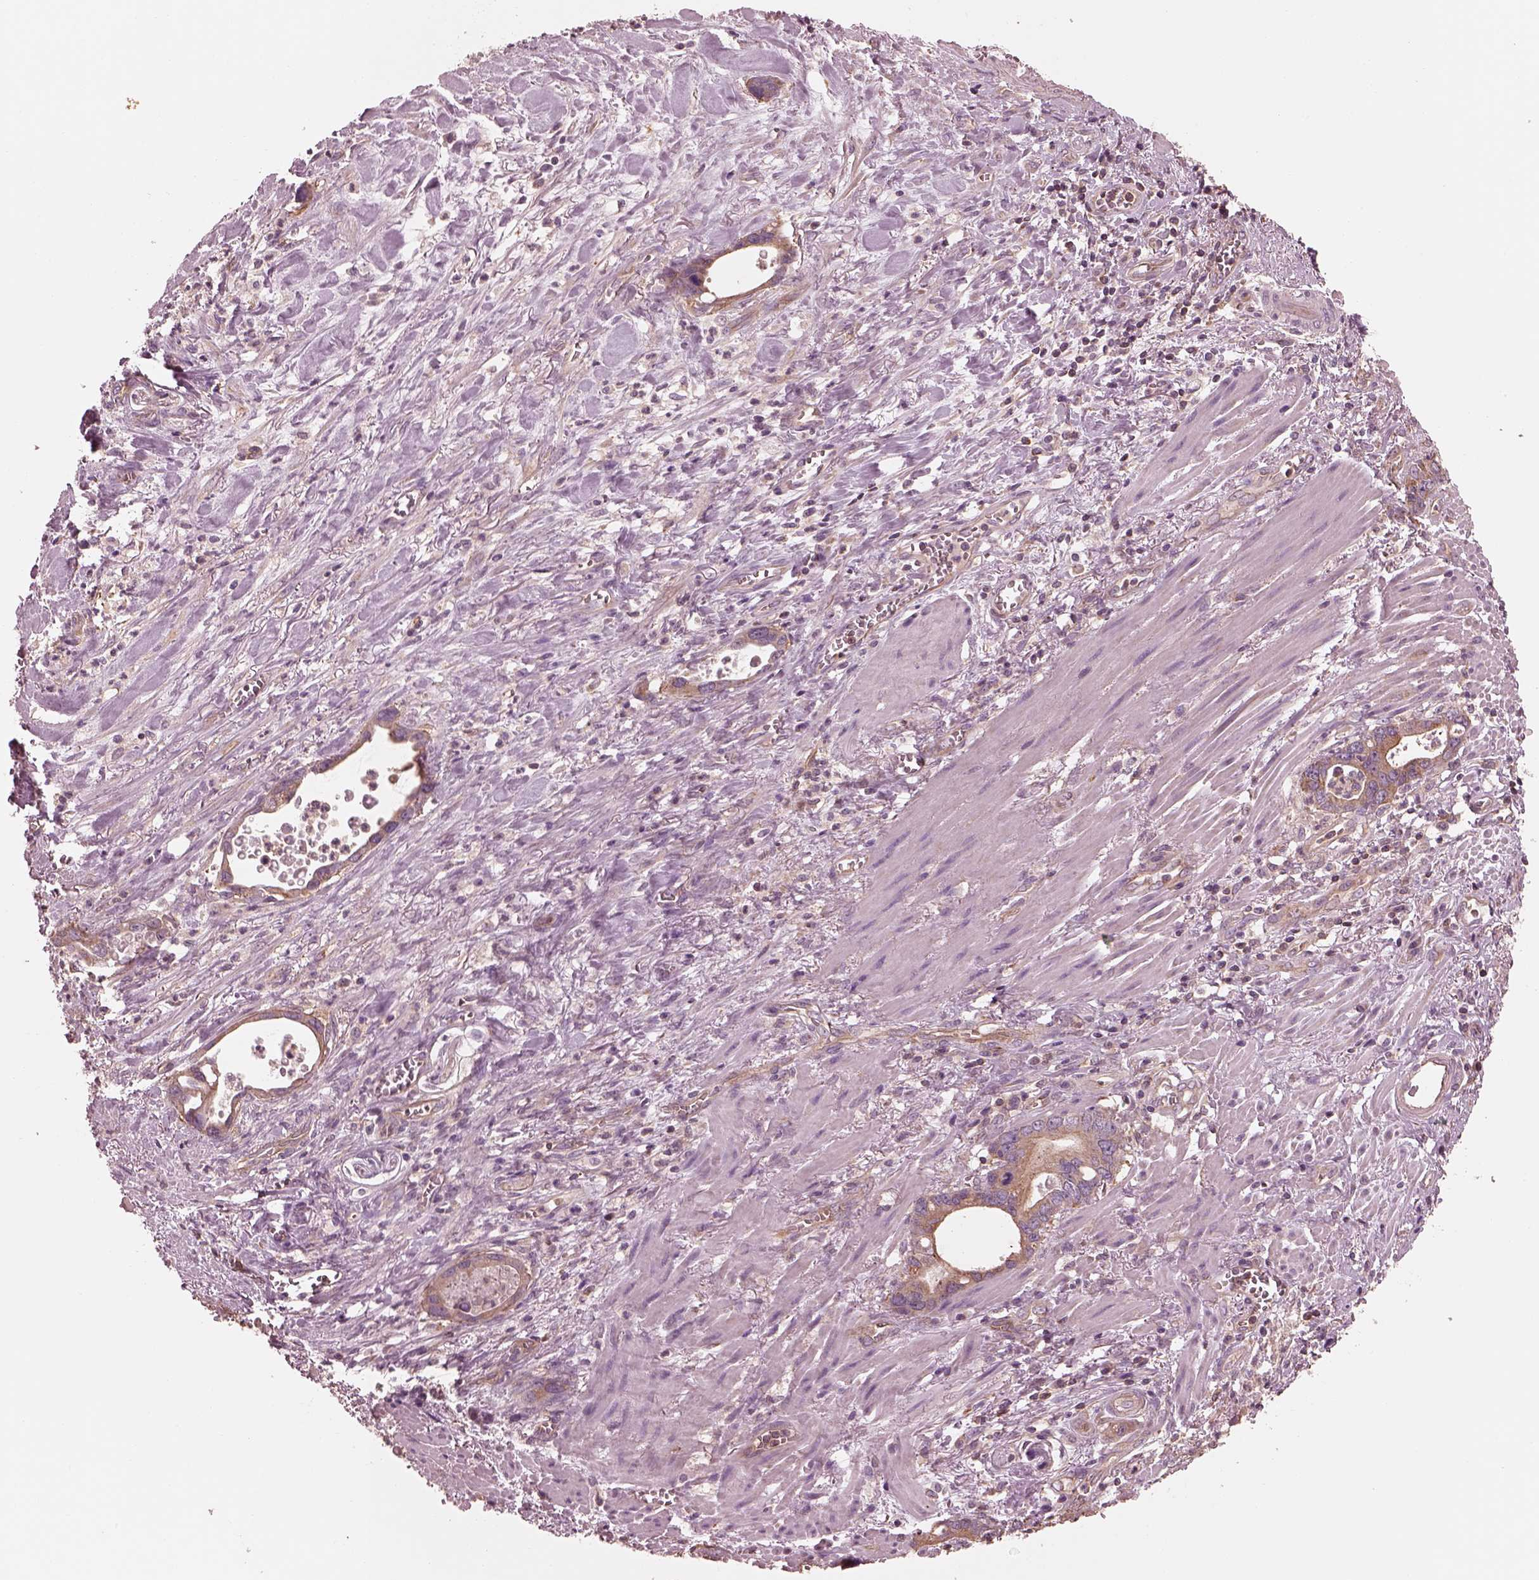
{"staining": {"intensity": "moderate", "quantity": ">75%", "location": "cytoplasmic/membranous"}, "tissue": "stomach cancer", "cell_type": "Tumor cells", "image_type": "cancer", "snomed": [{"axis": "morphology", "description": "Normal tissue, NOS"}, {"axis": "morphology", "description": "Adenocarcinoma, NOS"}, {"axis": "topography", "description": "Esophagus"}, {"axis": "topography", "description": "Stomach, upper"}], "caption": "Protein staining of stomach cancer (adenocarcinoma) tissue reveals moderate cytoplasmic/membranous positivity in approximately >75% of tumor cells.", "gene": "STK33", "patient": {"sex": "male", "age": 74}}